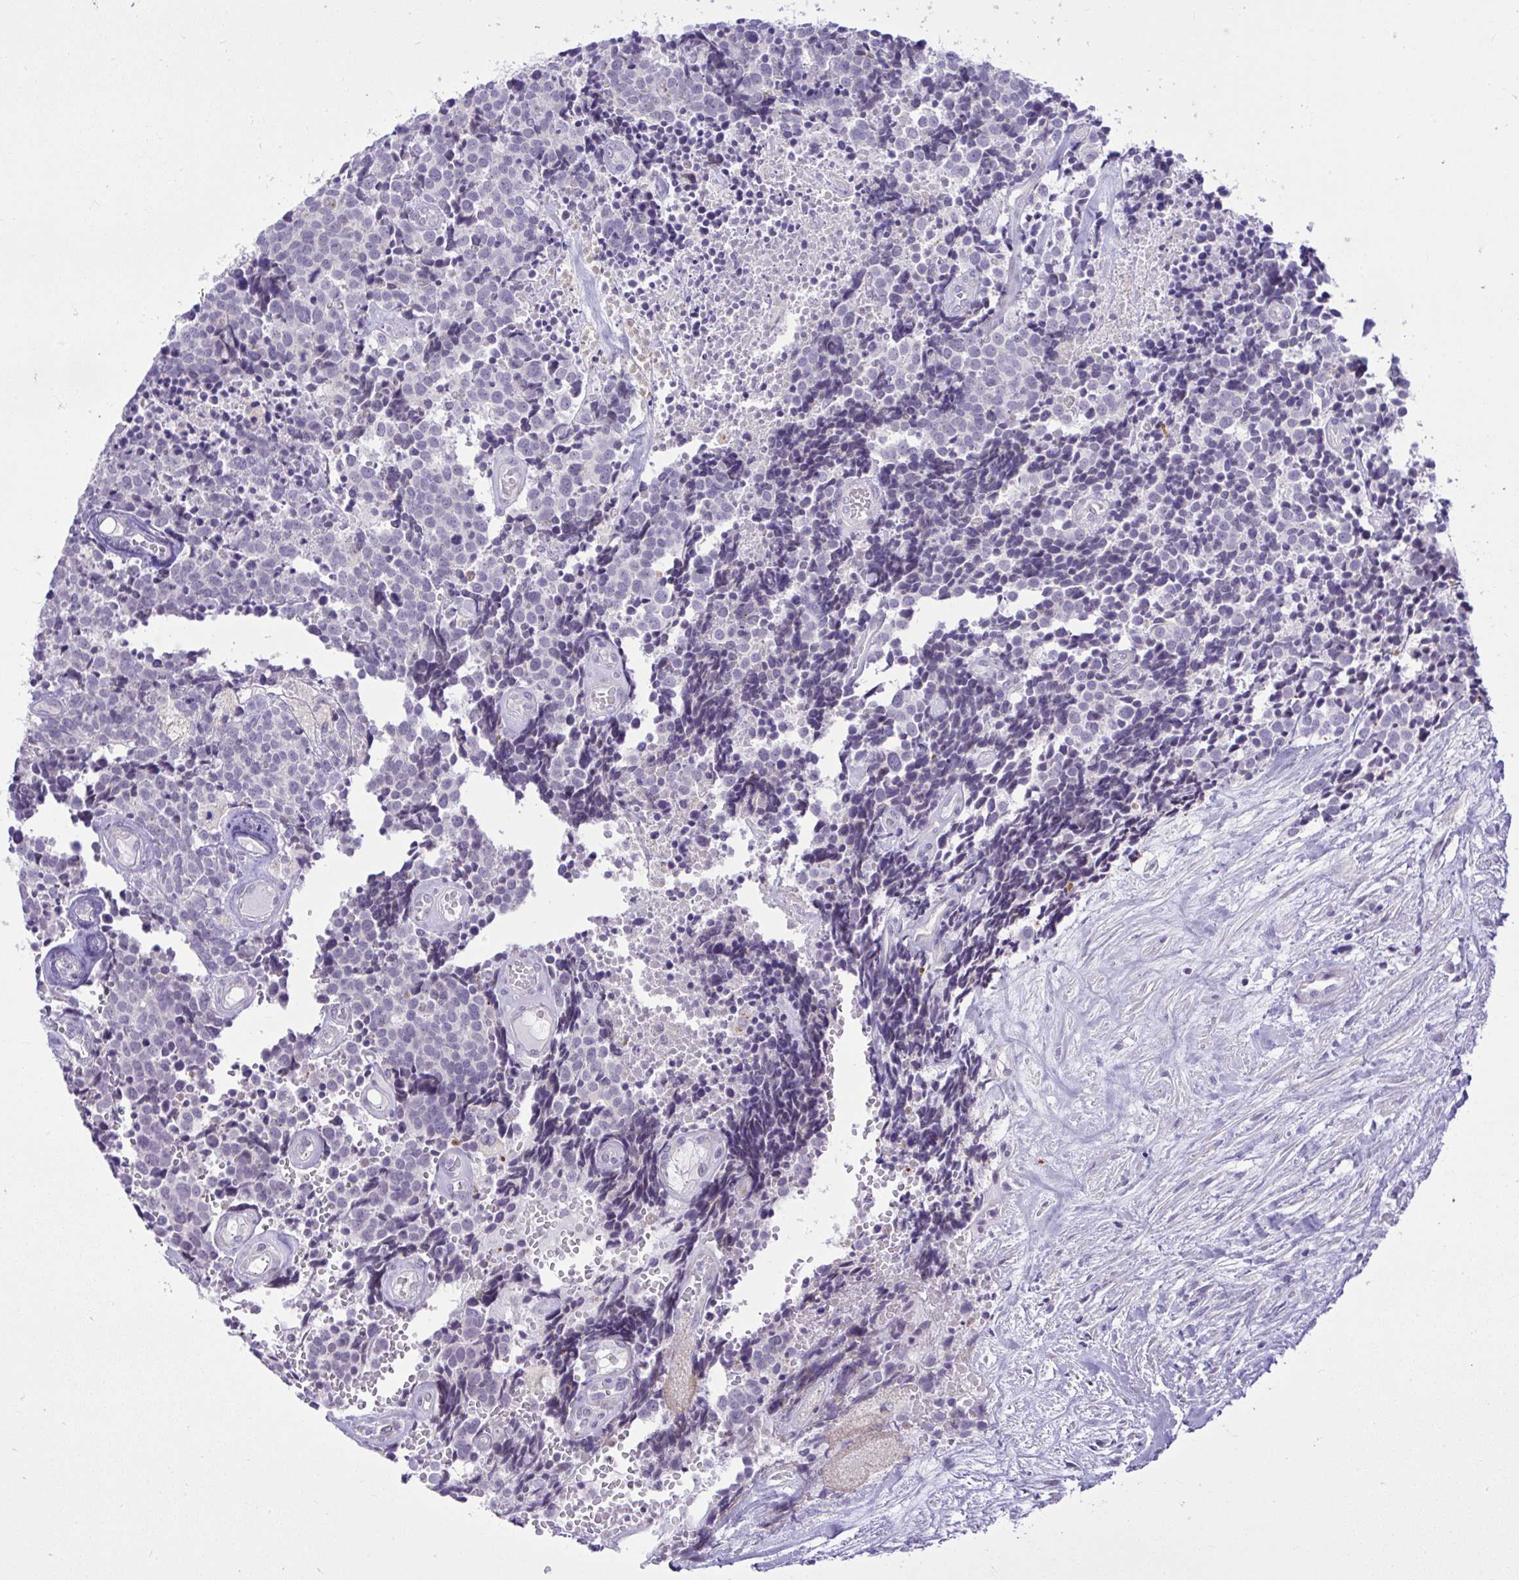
{"staining": {"intensity": "negative", "quantity": "none", "location": "none"}, "tissue": "carcinoid", "cell_type": "Tumor cells", "image_type": "cancer", "snomed": [{"axis": "morphology", "description": "Carcinoid, malignant, NOS"}, {"axis": "topography", "description": "Skin"}], "caption": "An immunohistochemistry (IHC) image of carcinoid (malignant) is shown. There is no staining in tumor cells of carcinoid (malignant). (Stains: DAB (3,3'-diaminobenzidine) immunohistochemistry (IHC) with hematoxylin counter stain, Microscopy: brightfield microscopy at high magnification).", "gene": "SPAG1", "patient": {"sex": "female", "age": 79}}